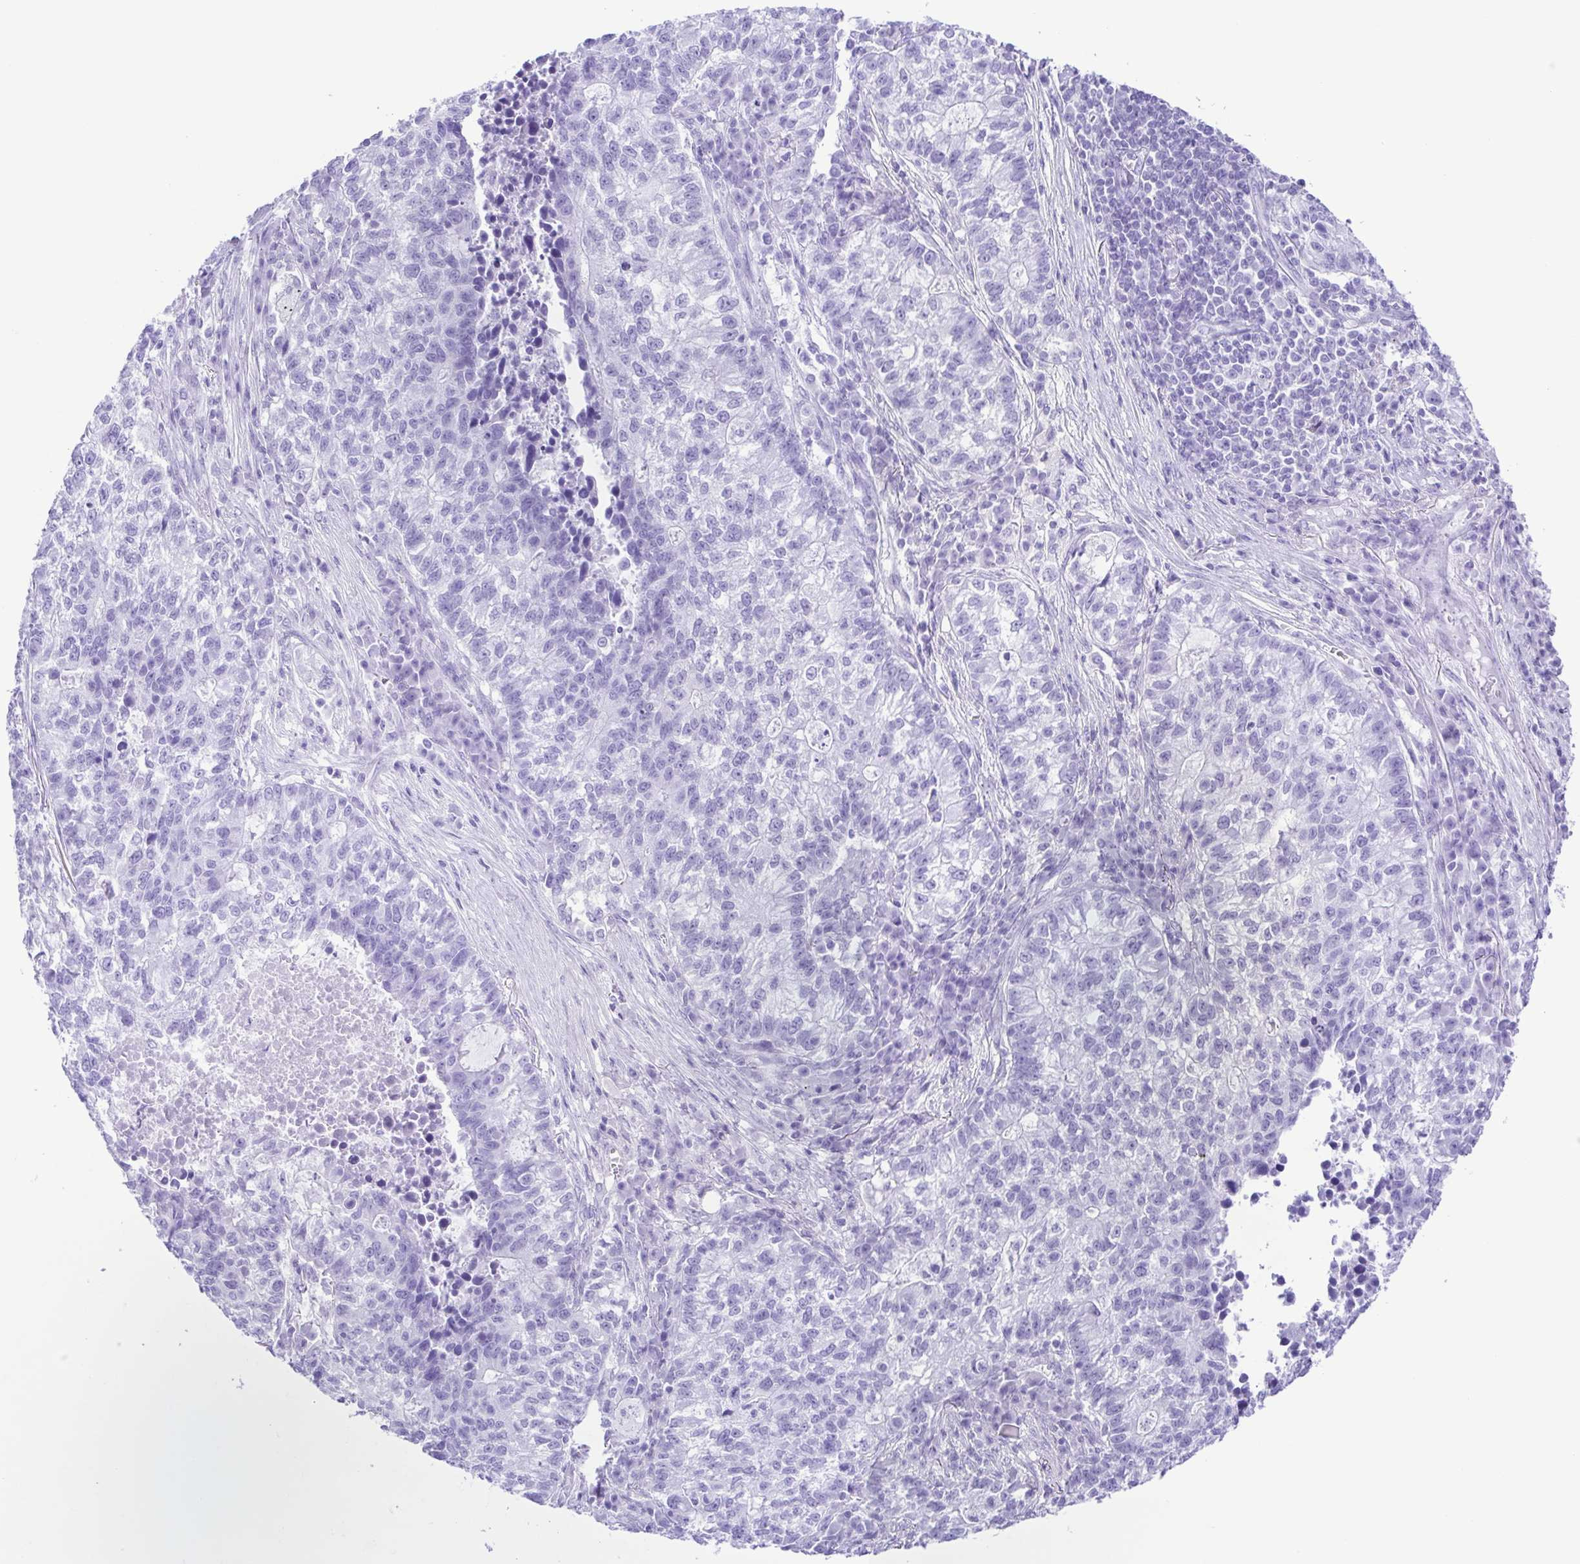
{"staining": {"intensity": "negative", "quantity": "none", "location": "none"}, "tissue": "lung cancer", "cell_type": "Tumor cells", "image_type": "cancer", "snomed": [{"axis": "morphology", "description": "Adenocarcinoma, NOS"}, {"axis": "topography", "description": "Lung"}], "caption": "Immunohistochemical staining of lung adenocarcinoma reveals no significant staining in tumor cells.", "gene": "ERP27", "patient": {"sex": "male", "age": 57}}